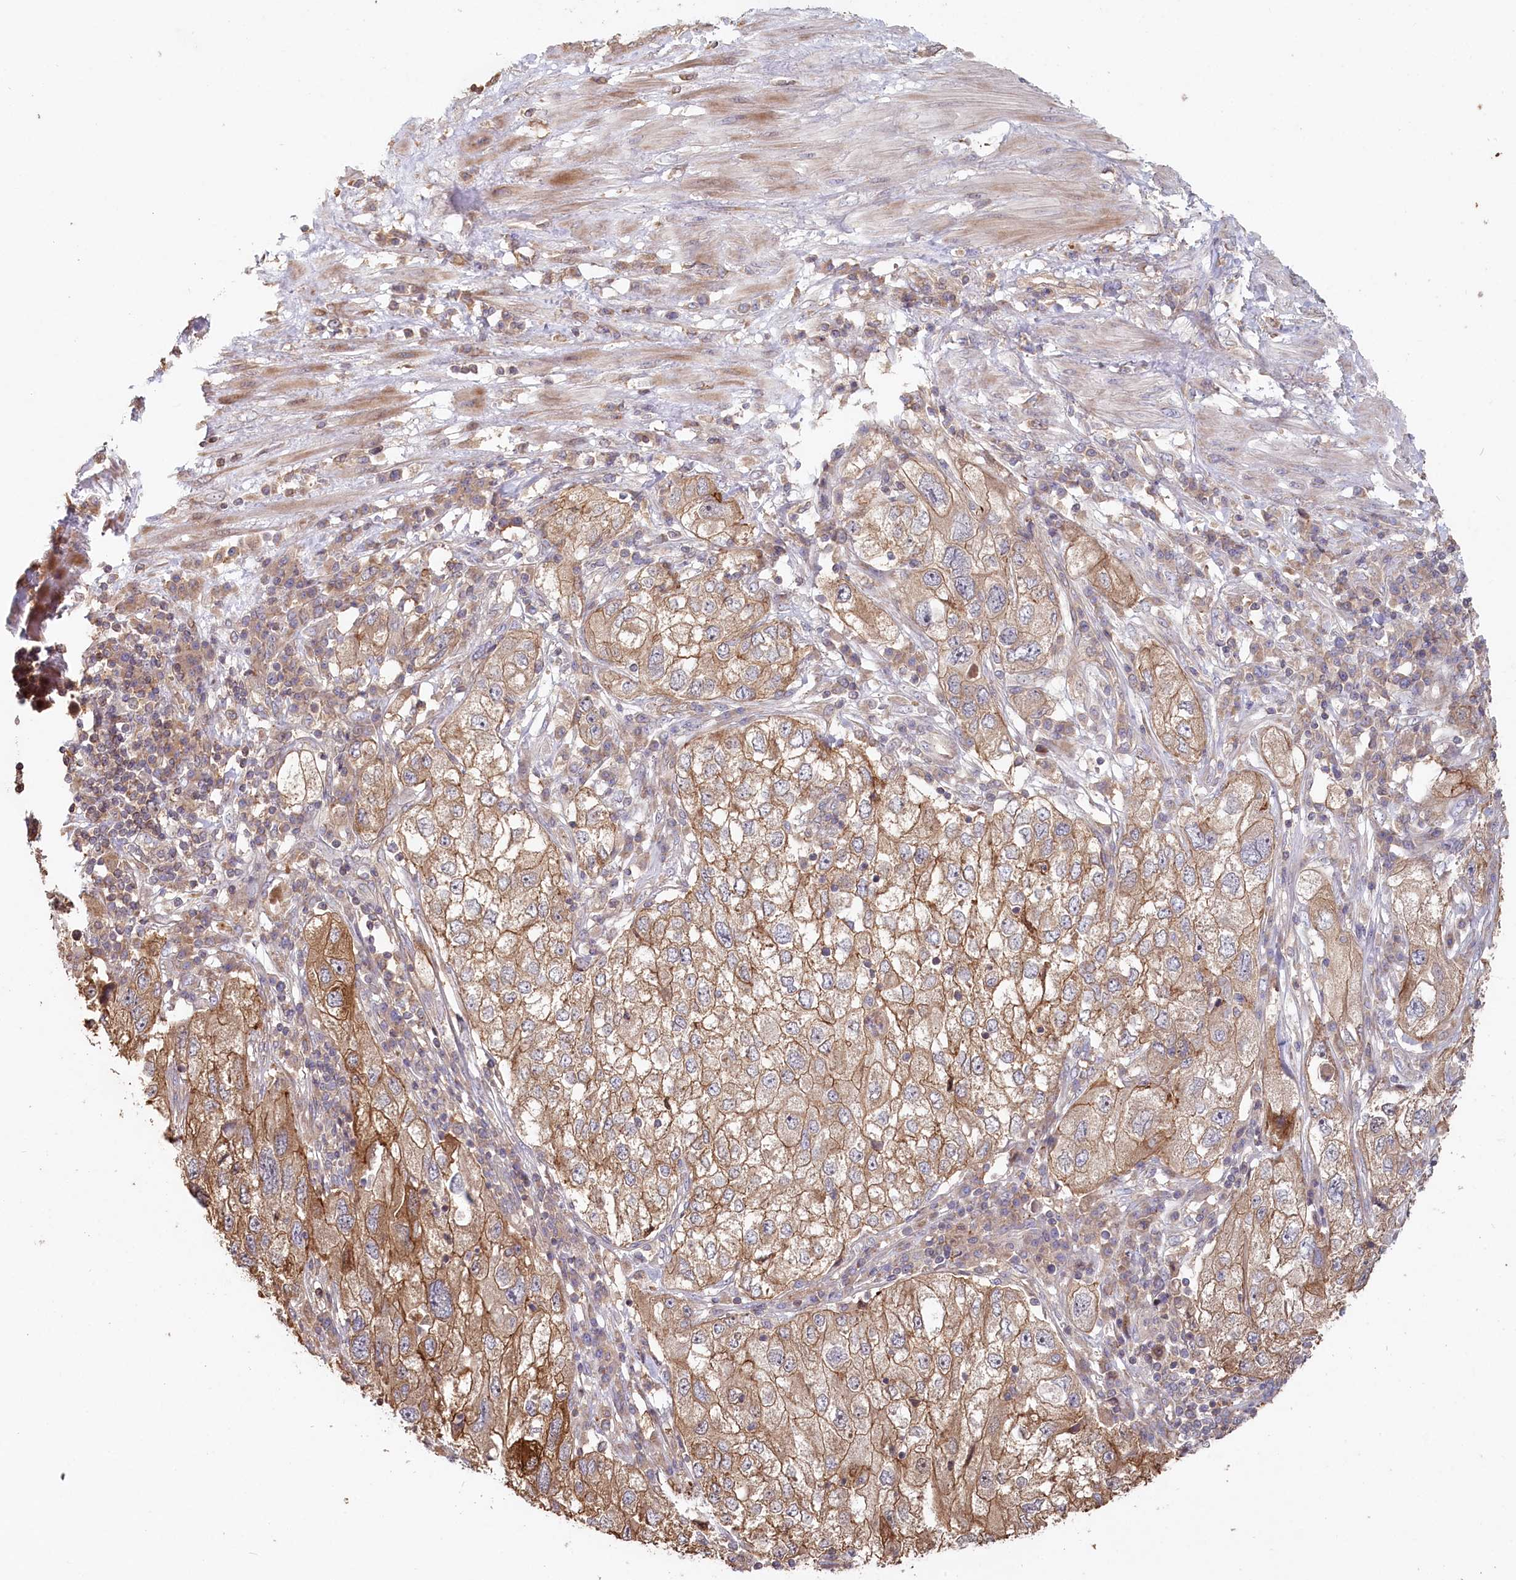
{"staining": {"intensity": "moderate", "quantity": ">75%", "location": "cytoplasmic/membranous"}, "tissue": "endometrial cancer", "cell_type": "Tumor cells", "image_type": "cancer", "snomed": [{"axis": "morphology", "description": "Adenocarcinoma, NOS"}, {"axis": "topography", "description": "Endometrium"}], "caption": "Endometrial adenocarcinoma stained for a protein (brown) displays moderate cytoplasmic/membranous positive staining in about >75% of tumor cells.", "gene": "HAL", "patient": {"sex": "female", "age": 49}}